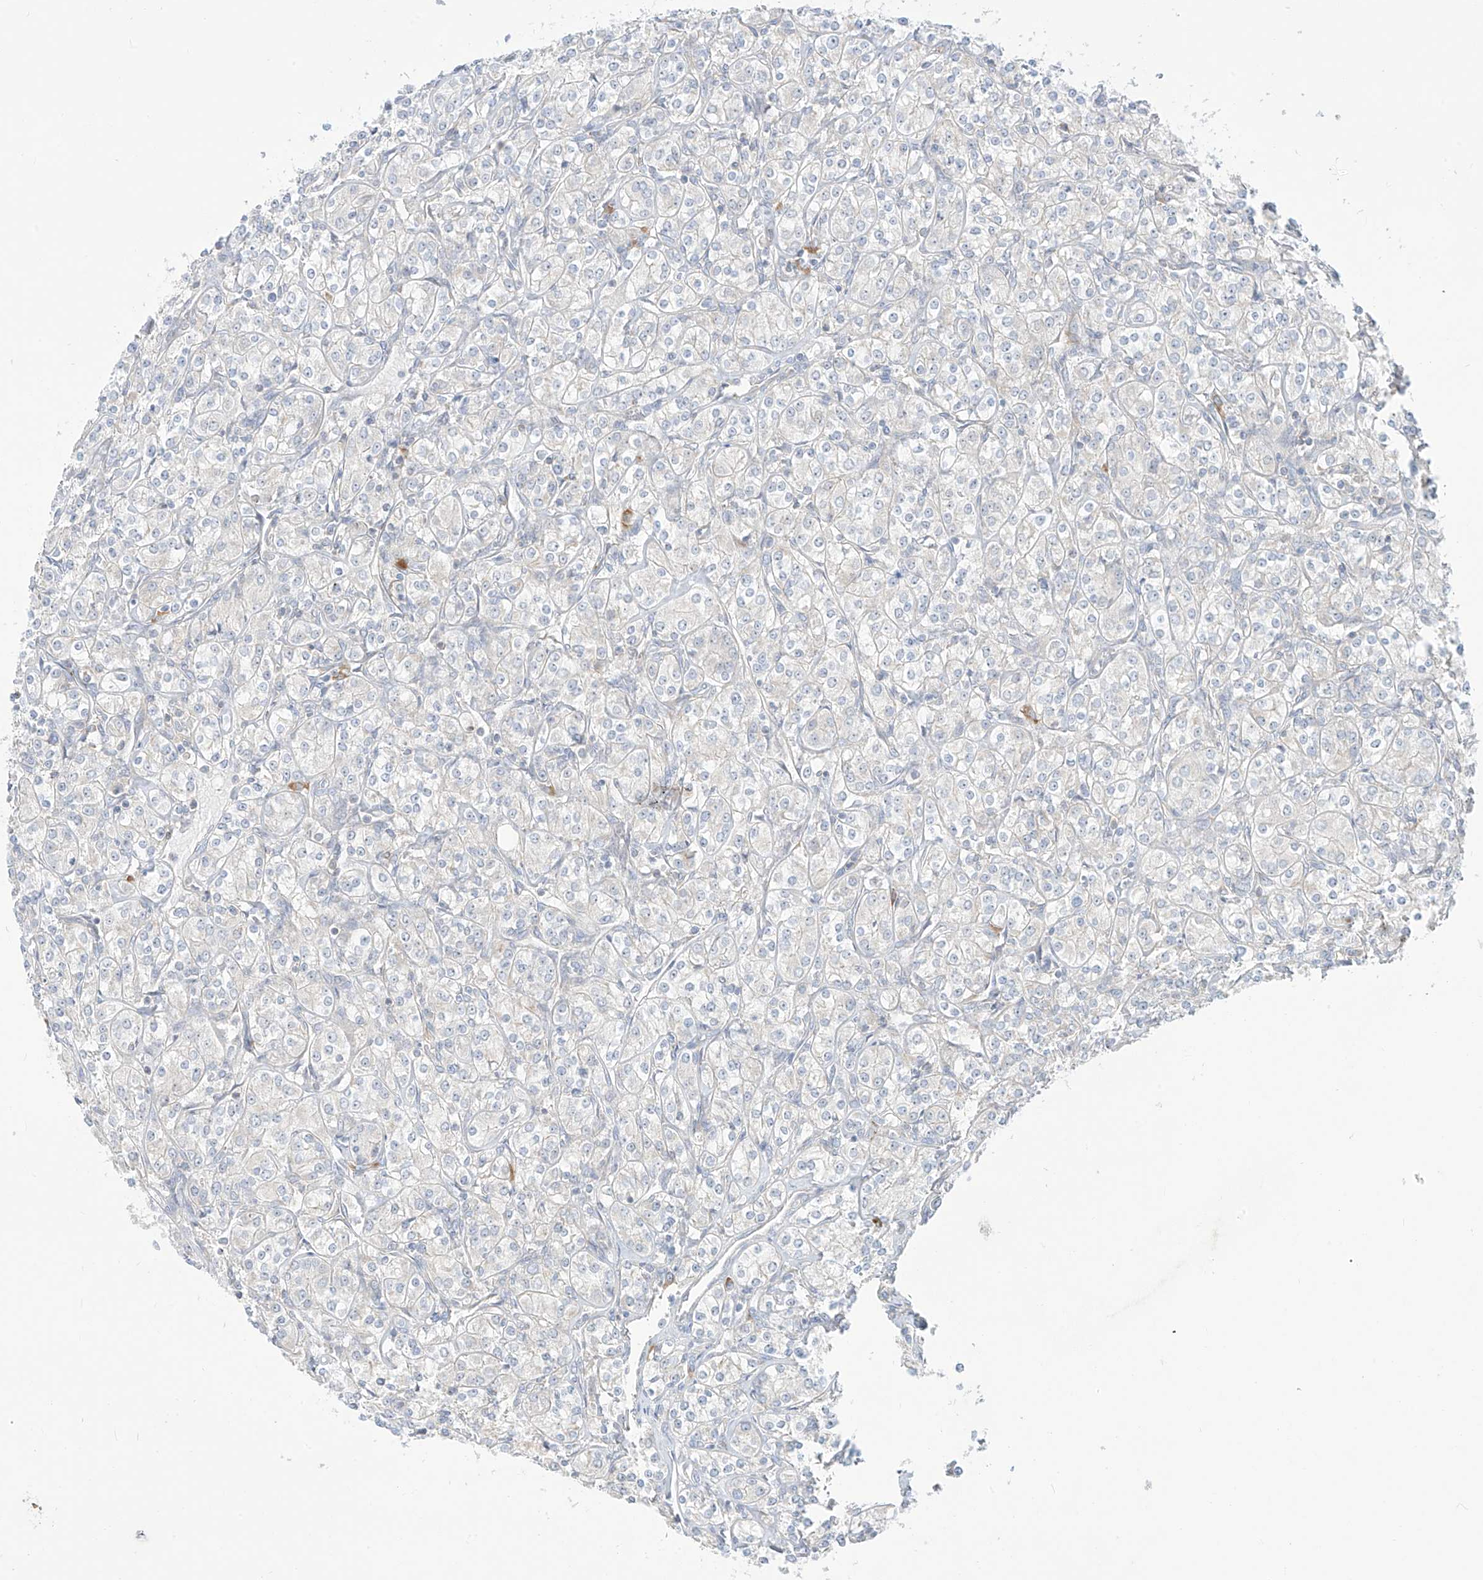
{"staining": {"intensity": "negative", "quantity": "none", "location": "none"}, "tissue": "renal cancer", "cell_type": "Tumor cells", "image_type": "cancer", "snomed": [{"axis": "morphology", "description": "Adenocarcinoma, NOS"}, {"axis": "topography", "description": "Kidney"}], "caption": "Immunohistochemistry (IHC) image of human renal adenocarcinoma stained for a protein (brown), which exhibits no expression in tumor cells.", "gene": "SYTL3", "patient": {"sex": "male", "age": 77}}